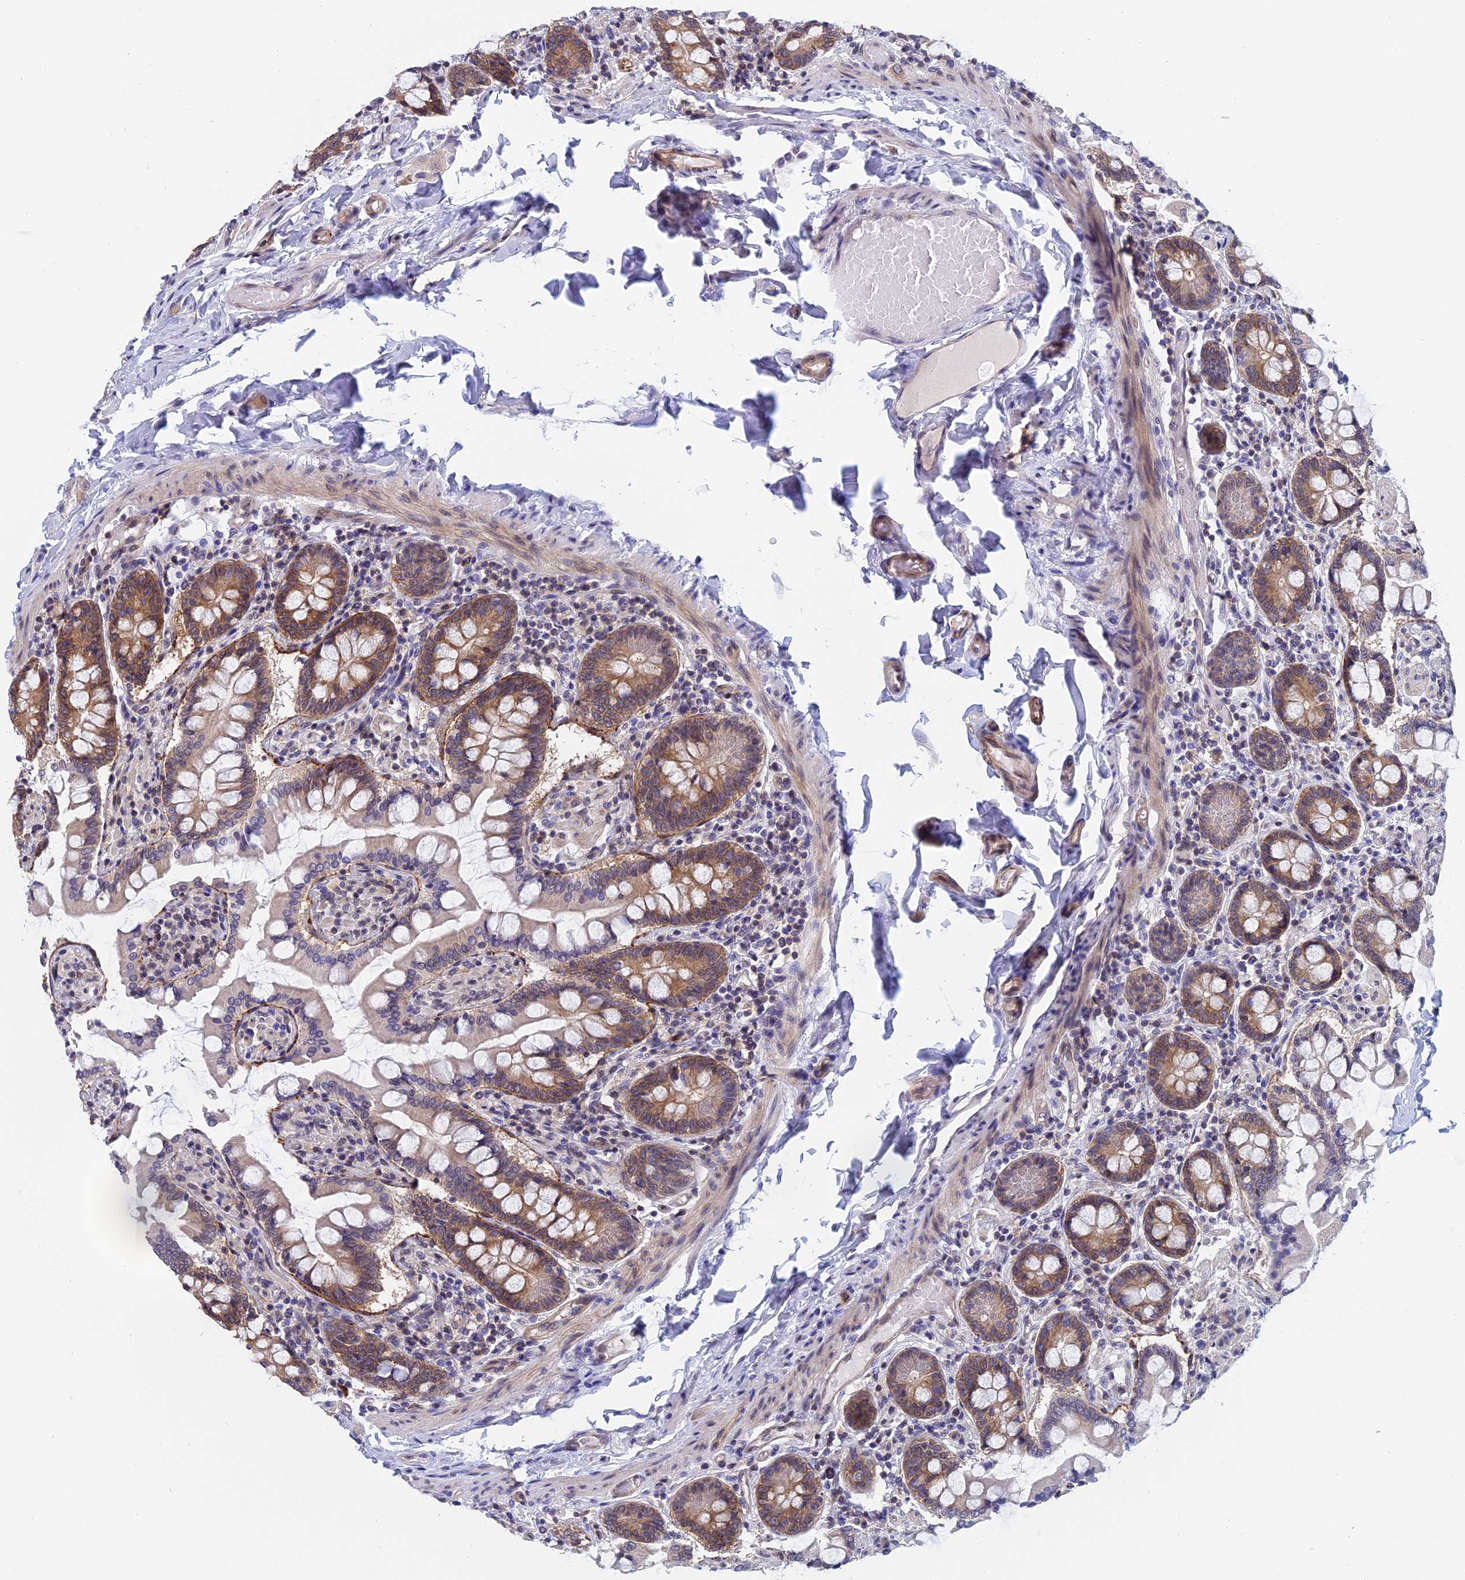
{"staining": {"intensity": "moderate", "quantity": "25%-75%", "location": "cytoplasmic/membranous"}, "tissue": "small intestine", "cell_type": "Glandular cells", "image_type": "normal", "snomed": [{"axis": "morphology", "description": "Normal tissue, NOS"}, {"axis": "topography", "description": "Small intestine"}], "caption": "Immunohistochemistry staining of benign small intestine, which reveals medium levels of moderate cytoplasmic/membranous staining in approximately 25%-75% of glandular cells indicating moderate cytoplasmic/membranous protein staining. The staining was performed using DAB (3,3'-diaminobenzidine) (brown) for protein detection and nuclei were counterstained in hematoxylin (blue).", "gene": "NAA10", "patient": {"sex": "male", "age": 41}}